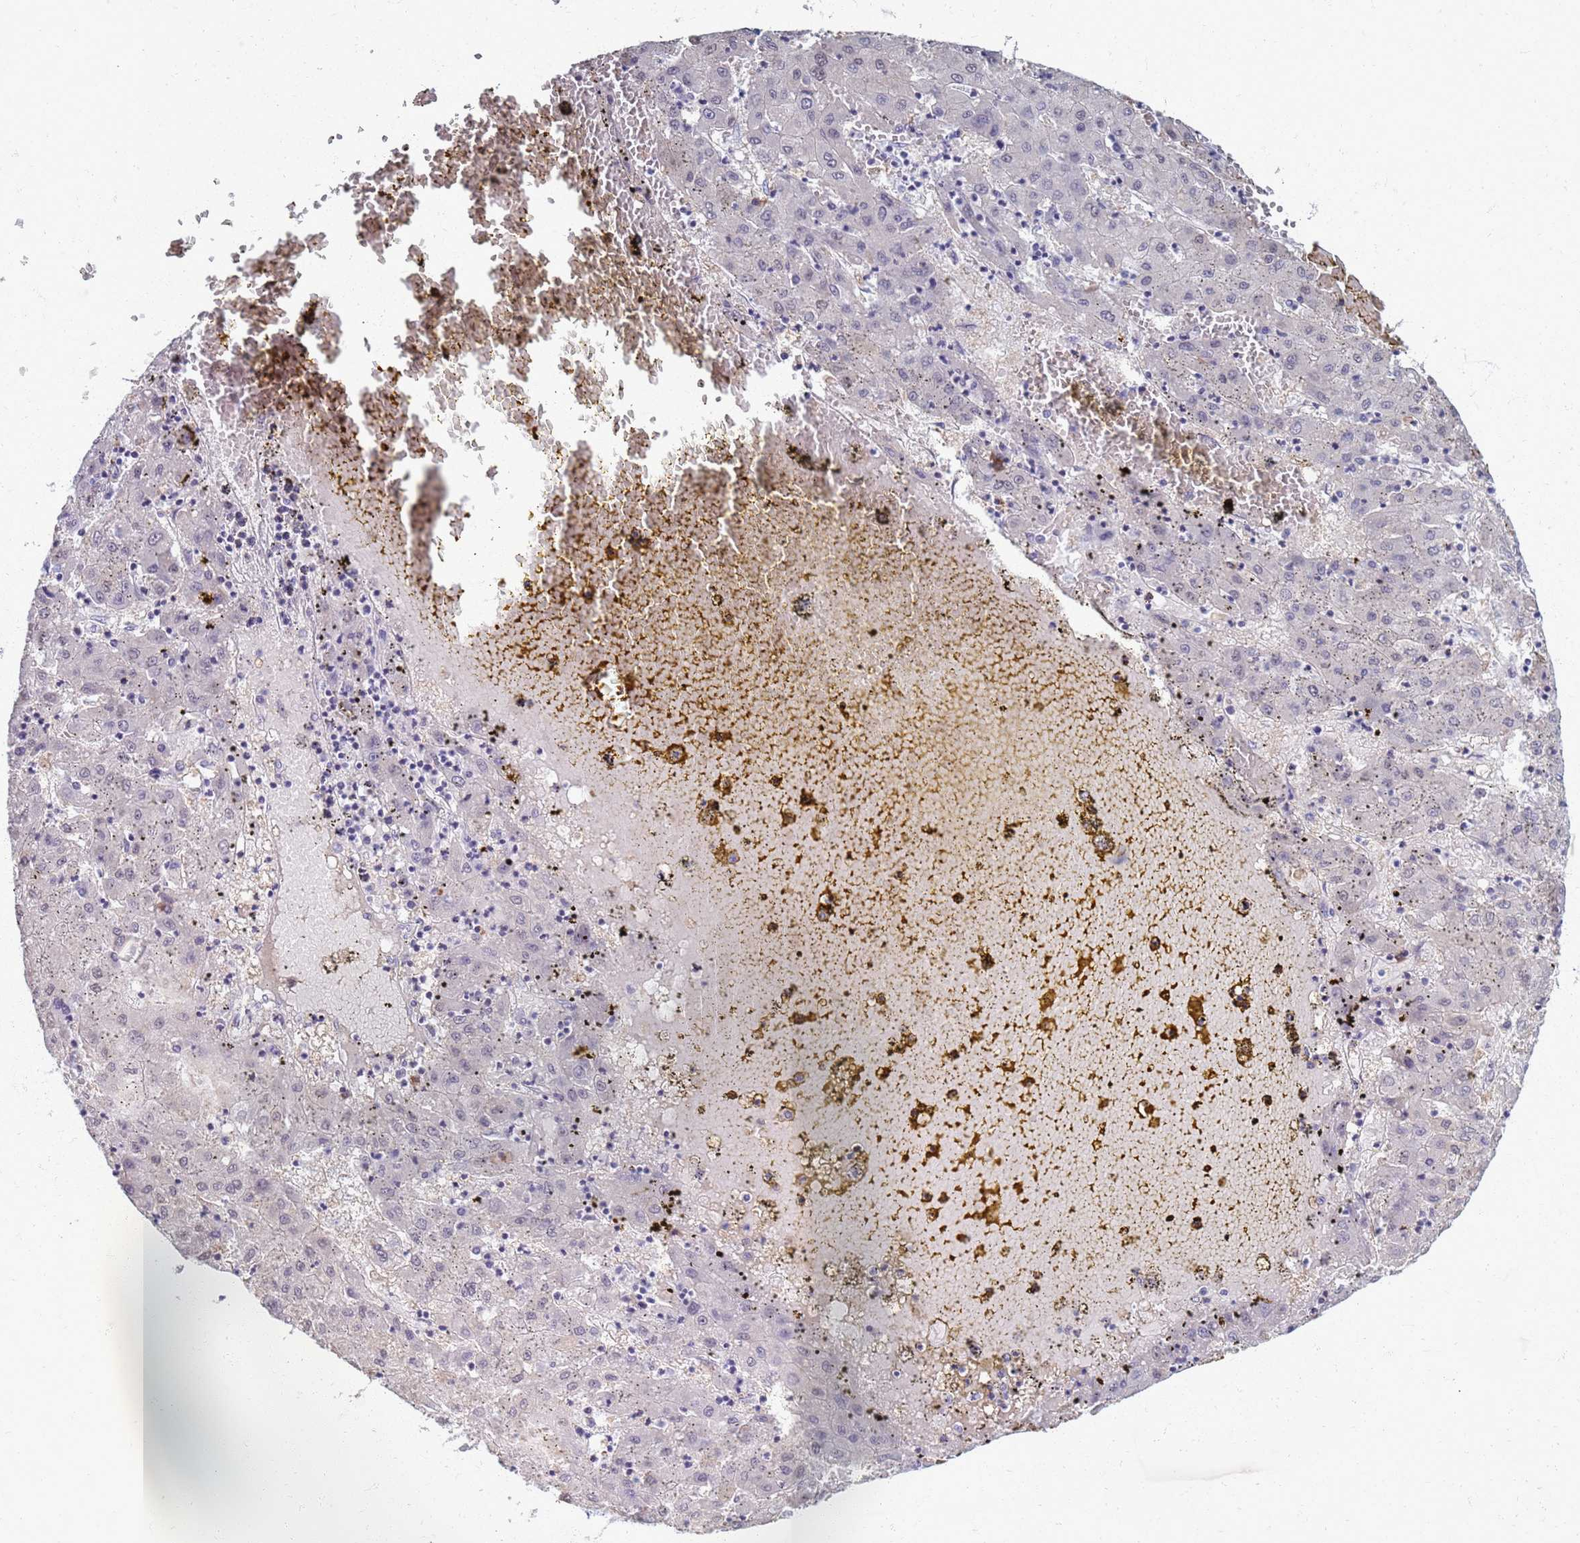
{"staining": {"intensity": "negative", "quantity": "none", "location": "none"}, "tissue": "liver cancer", "cell_type": "Tumor cells", "image_type": "cancer", "snomed": [{"axis": "morphology", "description": "Carcinoma, Hepatocellular, NOS"}, {"axis": "topography", "description": "Liver"}], "caption": "A high-resolution micrograph shows IHC staining of hepatocellular carcinoma (liver), which exhibits no significant staining in tumor cells.", "gene": "CLCA2", "patient": {"sex": "male", "age": 72}}